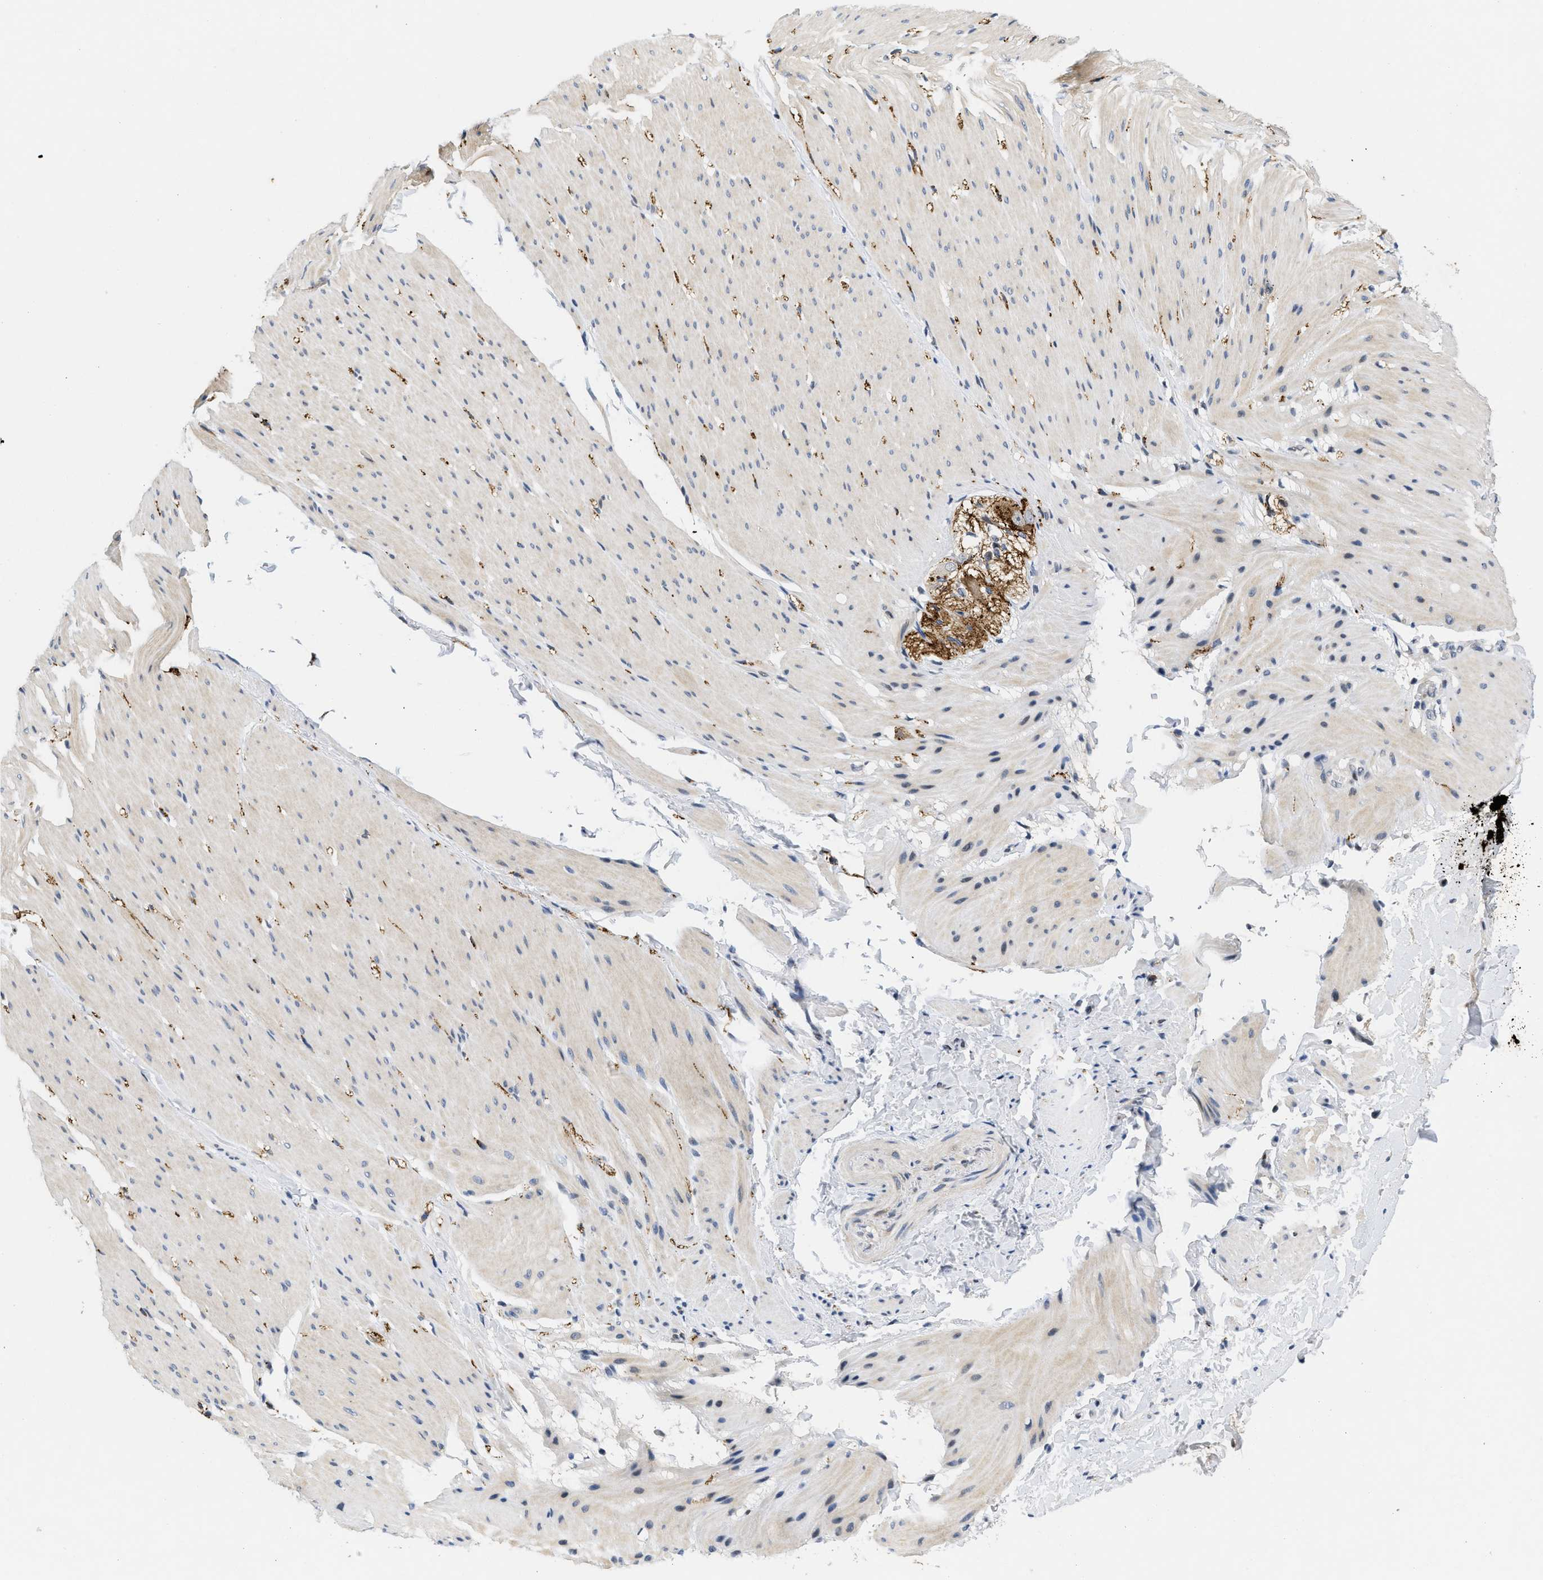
{"staining": {"intensity": "negative", "quantity": "none", "location": "none"}, "tissue": "smooth muscle", "cell_type": "Smooth muscle cells", "image_type": "normal", "snomed": [{"axis": "morphology", "description": "Normal tissue, NOS"}, {"axis": "topography", "description": "Smooth muscle"}, {"axis": "topography", "description": "Colon"}], "caption": "Smooth muscle cells are negative for brown protein staining in benign smooth muscle. The staining is performed using DAB brown chromogen with nuclei counter-stained in using hematoxylin.", "gene": "VIP", "patient": {"sex": "male", "age": 67}}